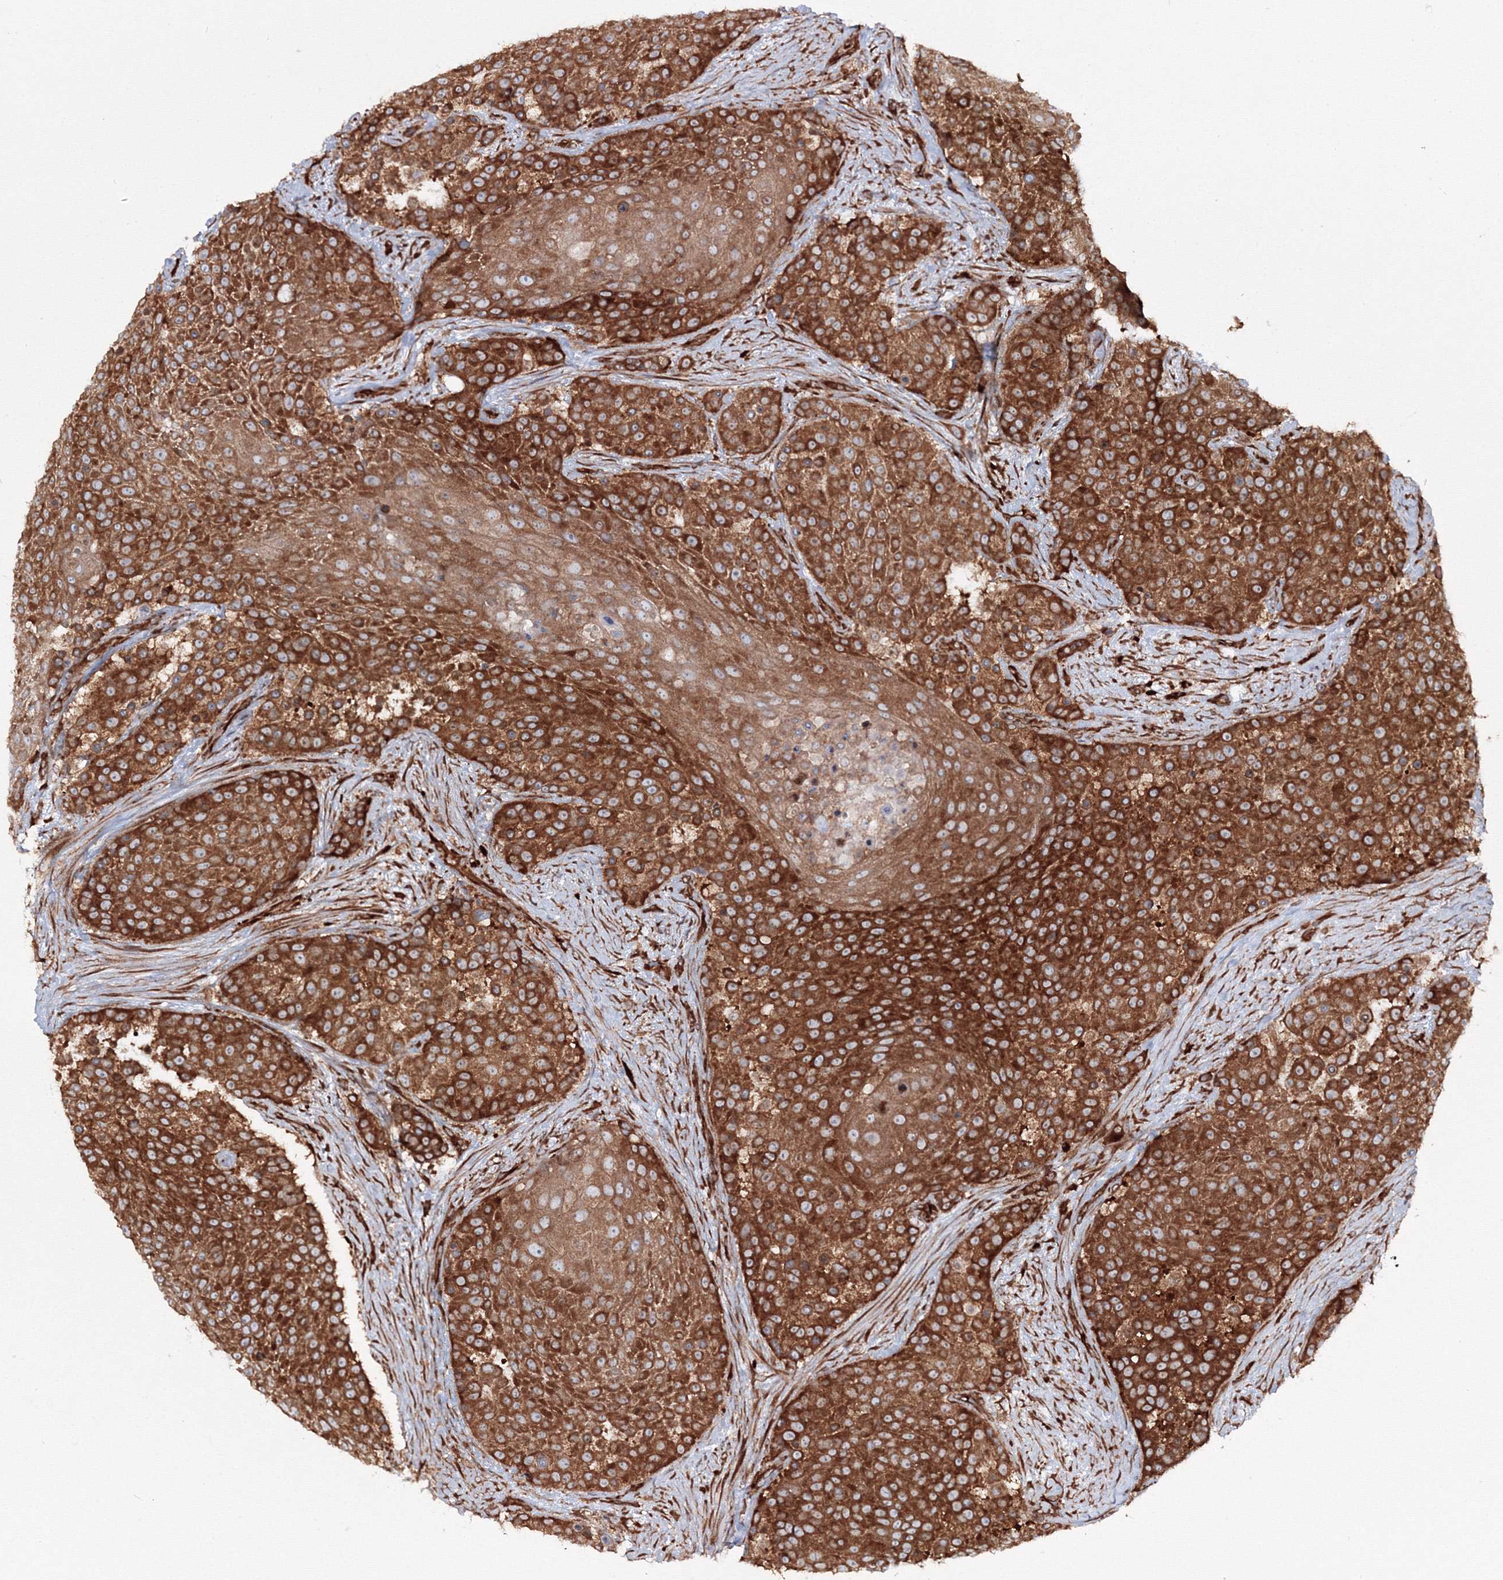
{"staining": {"intensity": "strong", "quantity": ">75%", "location": "cytoplasmic/membranous"}, "tissue": "urothelial cancer", "cell_type": "Tumor cells", "image_type": "cancer", "snomed": [{"axis": "morphology", "description": "Urothelial carcinoma, High grade"}, {"axis": "topography", "description": "Urinary bladder"}], "caption": "A brown stain labels strong cytoplasmic/membranous staining of a protein in urothelial cancer tumor cells.", "gene": "HARS1", "patient": {"sex": "female", "age": 63}}